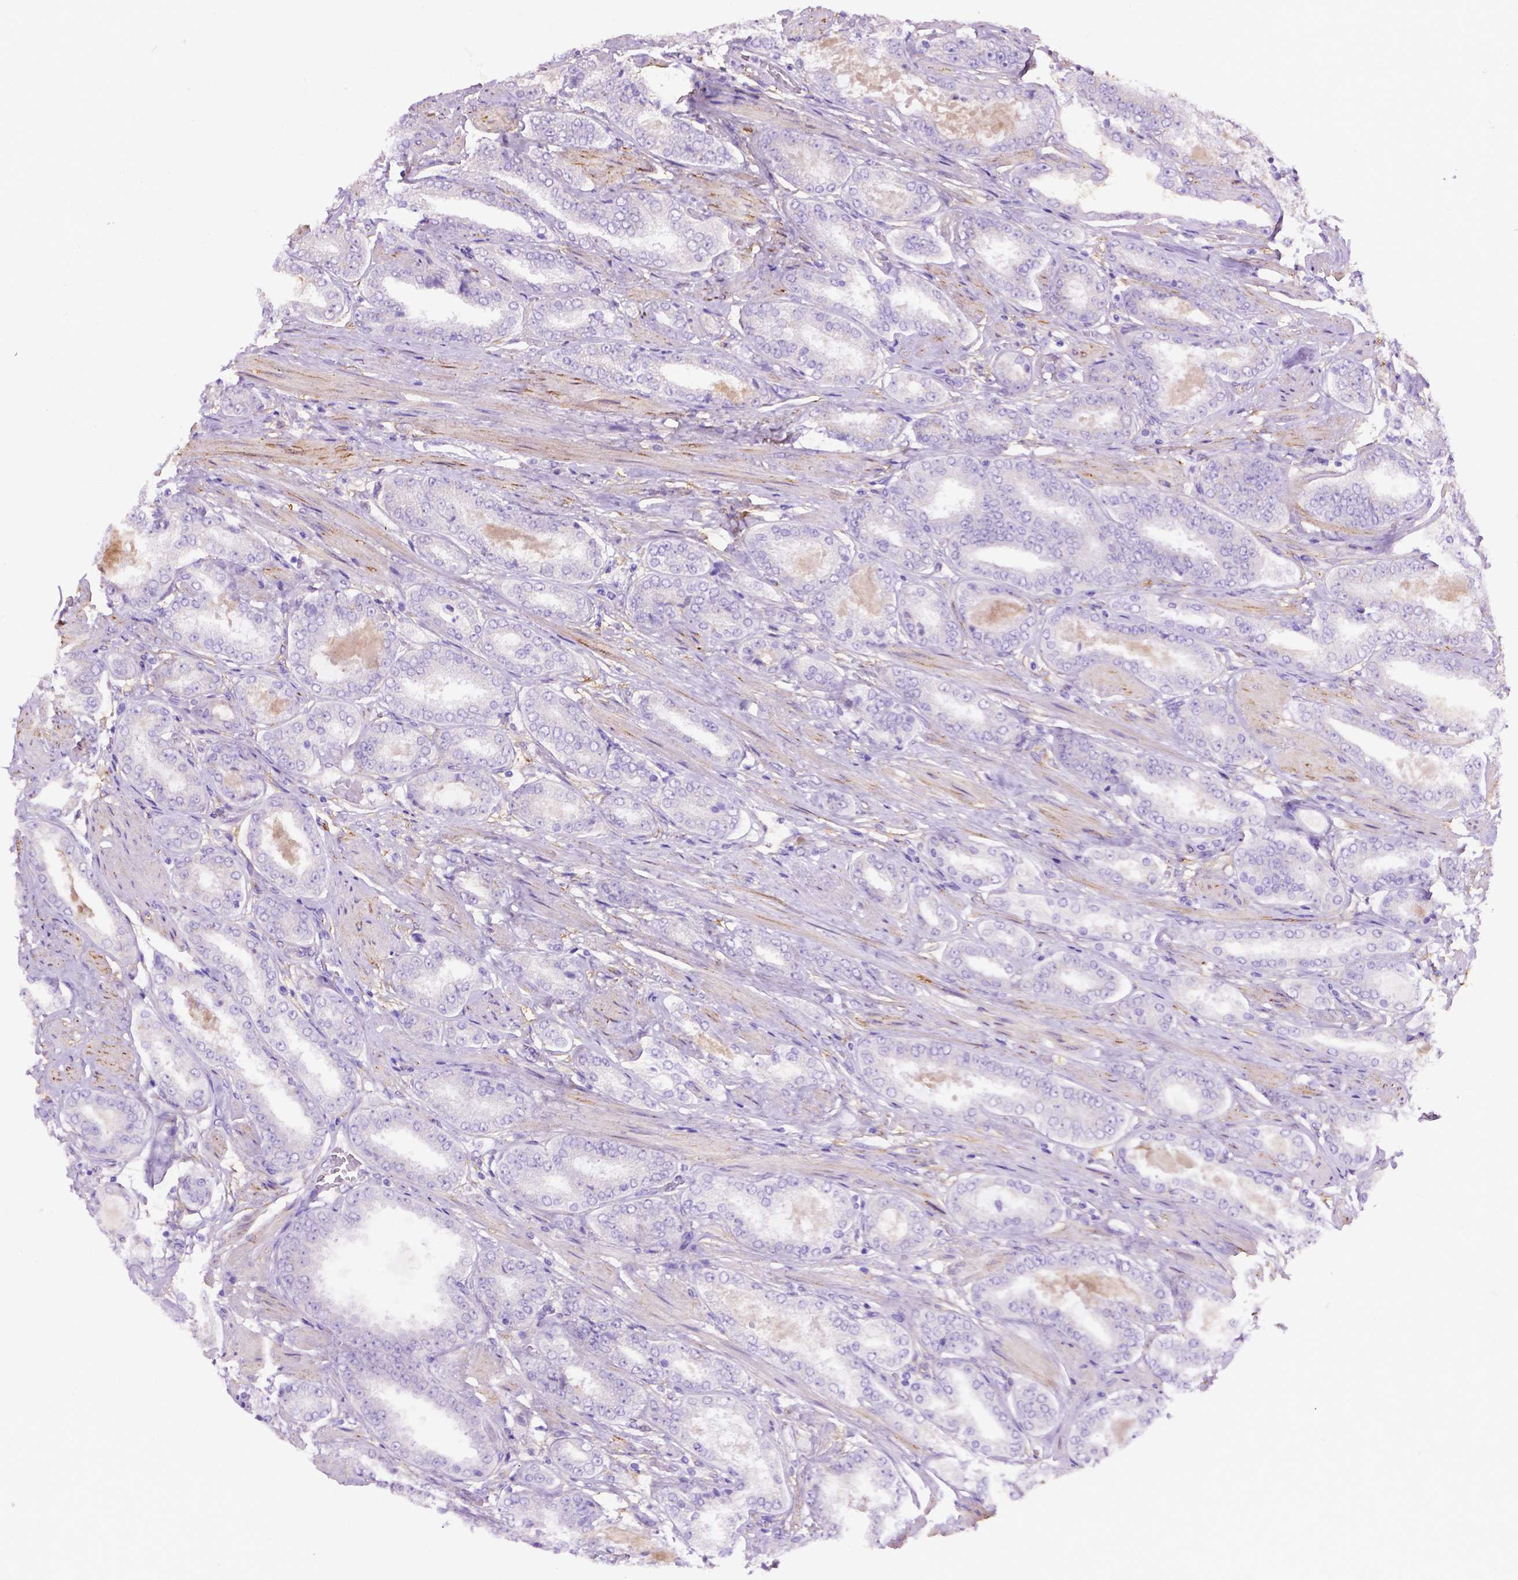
{"staining": {"intensity": "negative", "quantity": "none", "location": "none"}, "tissue": "prostate cancer", "cell_type": "Tumor cells", "image_type": "cancer", "snomed": [{"axis": "morphology", "description": "Adenocarcinoma, High grade"}, {"axis": "topography", "description": "Prostate"}], "caption": "A micrograph of prostate cancer (adenocarcinoma (high-grade)) stained for a protein demonstrates no brown staining in tumor cells.", "gene": "PCDHA12", "patient": {"sex": "male", "age": 63}}